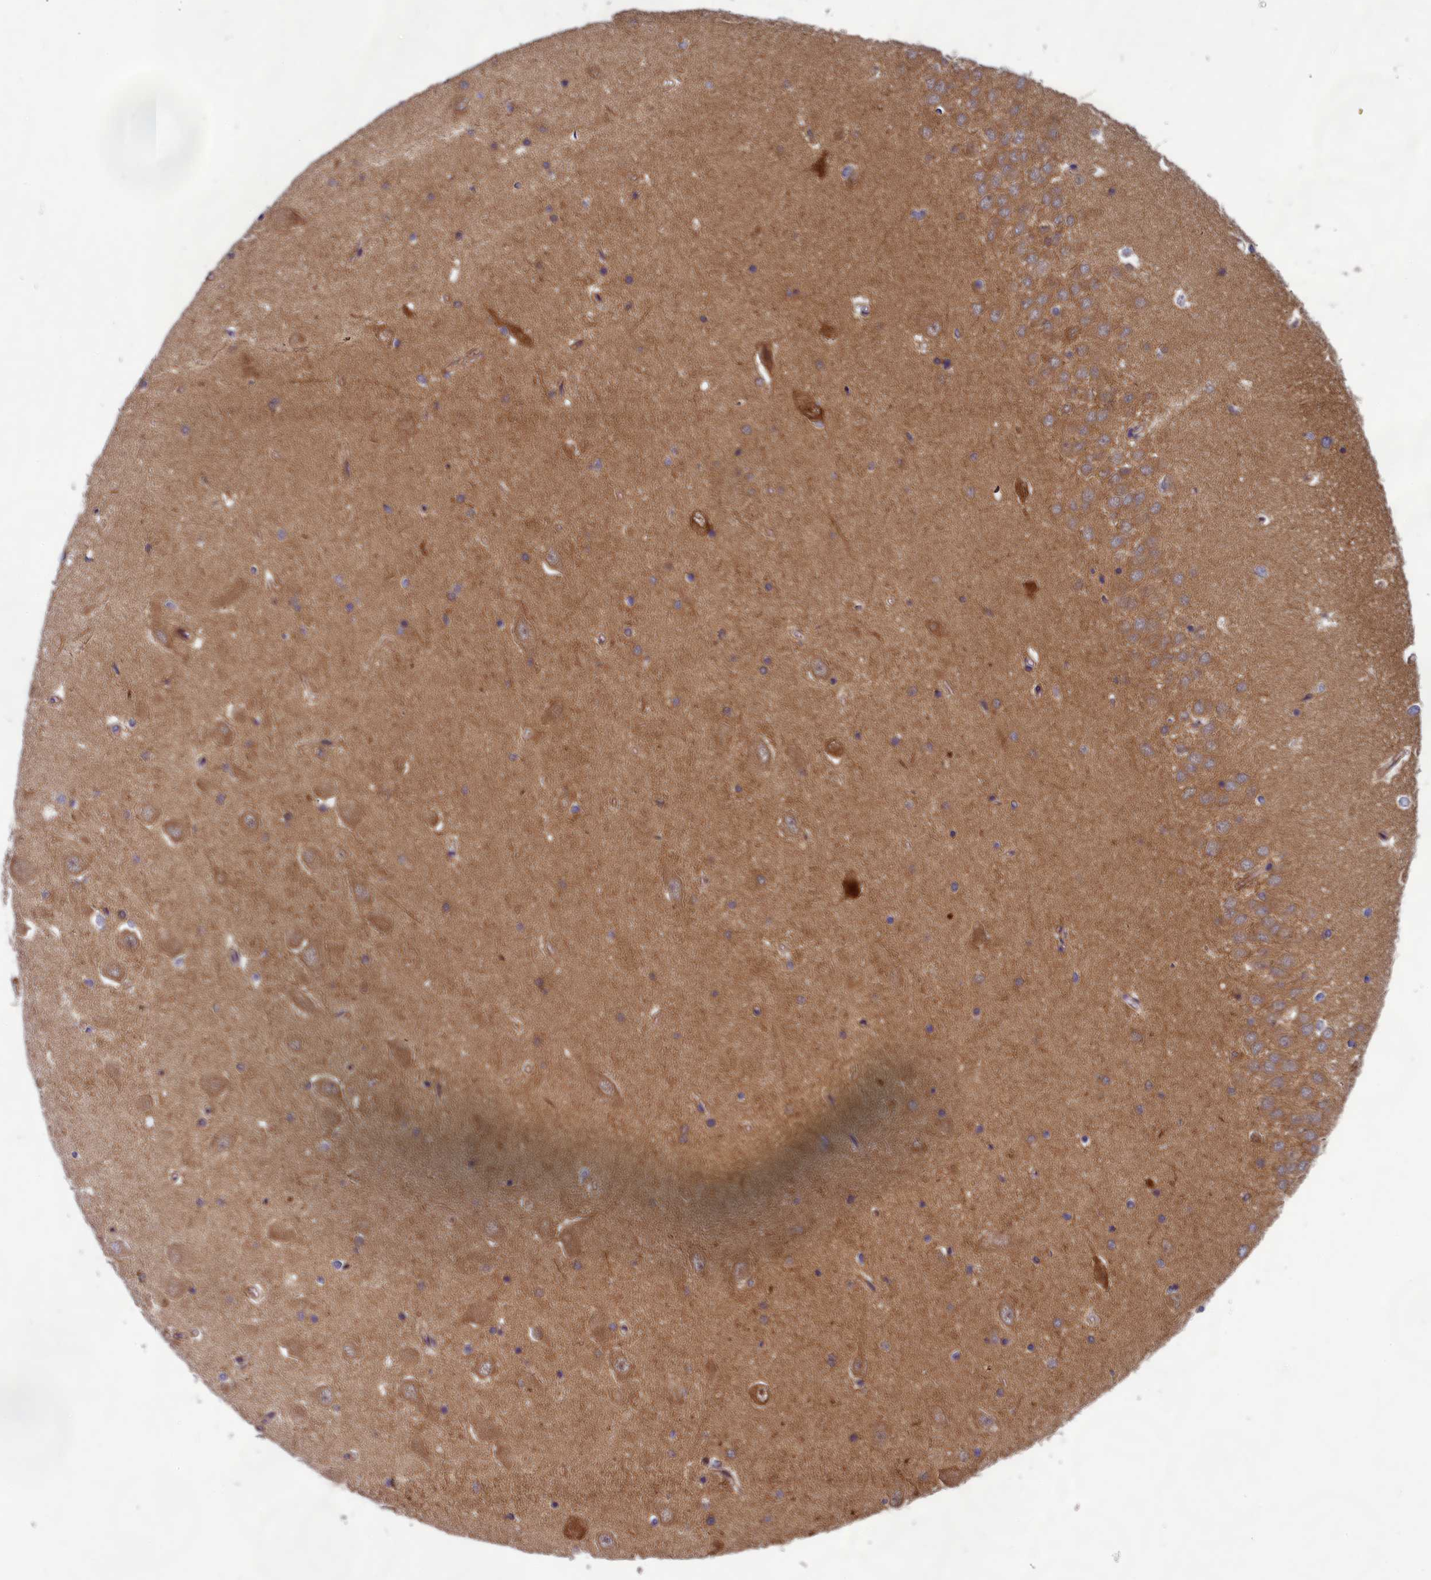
{"staining": {"intensity": "negative", "quantity": "none", "location": "none"}, "tissue": "hippocampus", "cell_type": "Glial cells", "image_type": "normal", "snomed": [{"axis": "morphology", "description": "Normal tissue, NOS"}, {"axis": "topography", "description": "Hippocampus"}], "caption": "High magnification brightfield microscopy of unremarkable hippocampus stained with DAB (3,3'-diaminobenzidine) (brown) and counterstained with hematoxylin (blue): glial cells show no significant staining. (DAB immunohistochemistry (IHC) with hematoxylin counter stain).", "gene": "HECA", "patient": {"sex": "male", "age": 45}}